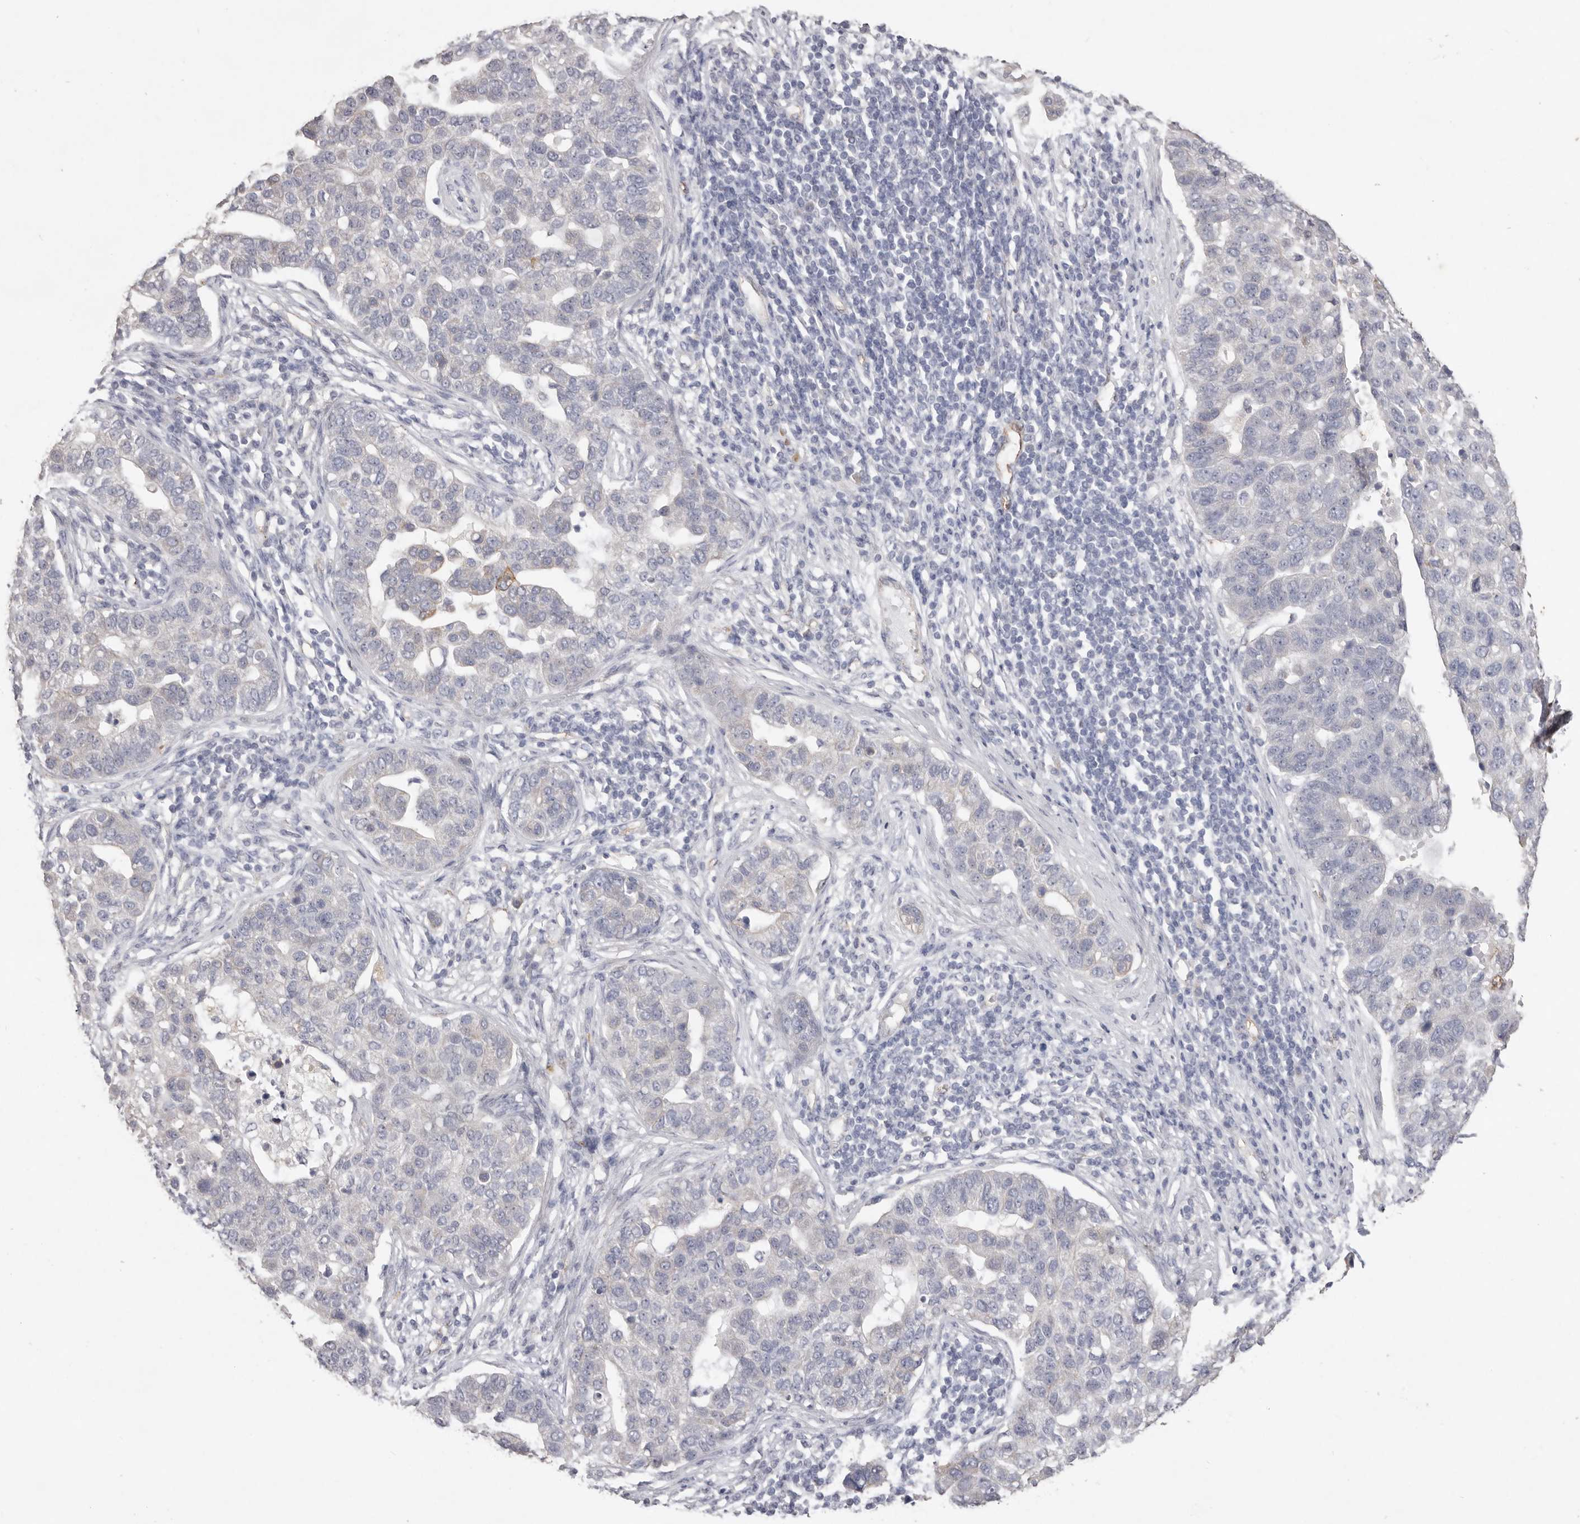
{"staining": {"intensity": "negative", "quantity": "none", "location": "none"}, "tissue": "pancreatic cancer", "cell_type": "Tumor cells", "image_type": "cancer", "snomed": [{"axis": "morphology", "description": "Adenocarcinoma, NOS"}, {"axis": "topography", "description": "Pancreas"}], "caption": "A micrograph of pancreatic adenocarcinoma stained for a protein demonstrates no brown staining in tumor cells.", "gene": "ZYG11B", "patient": {"sex": "female", "age": 61}}